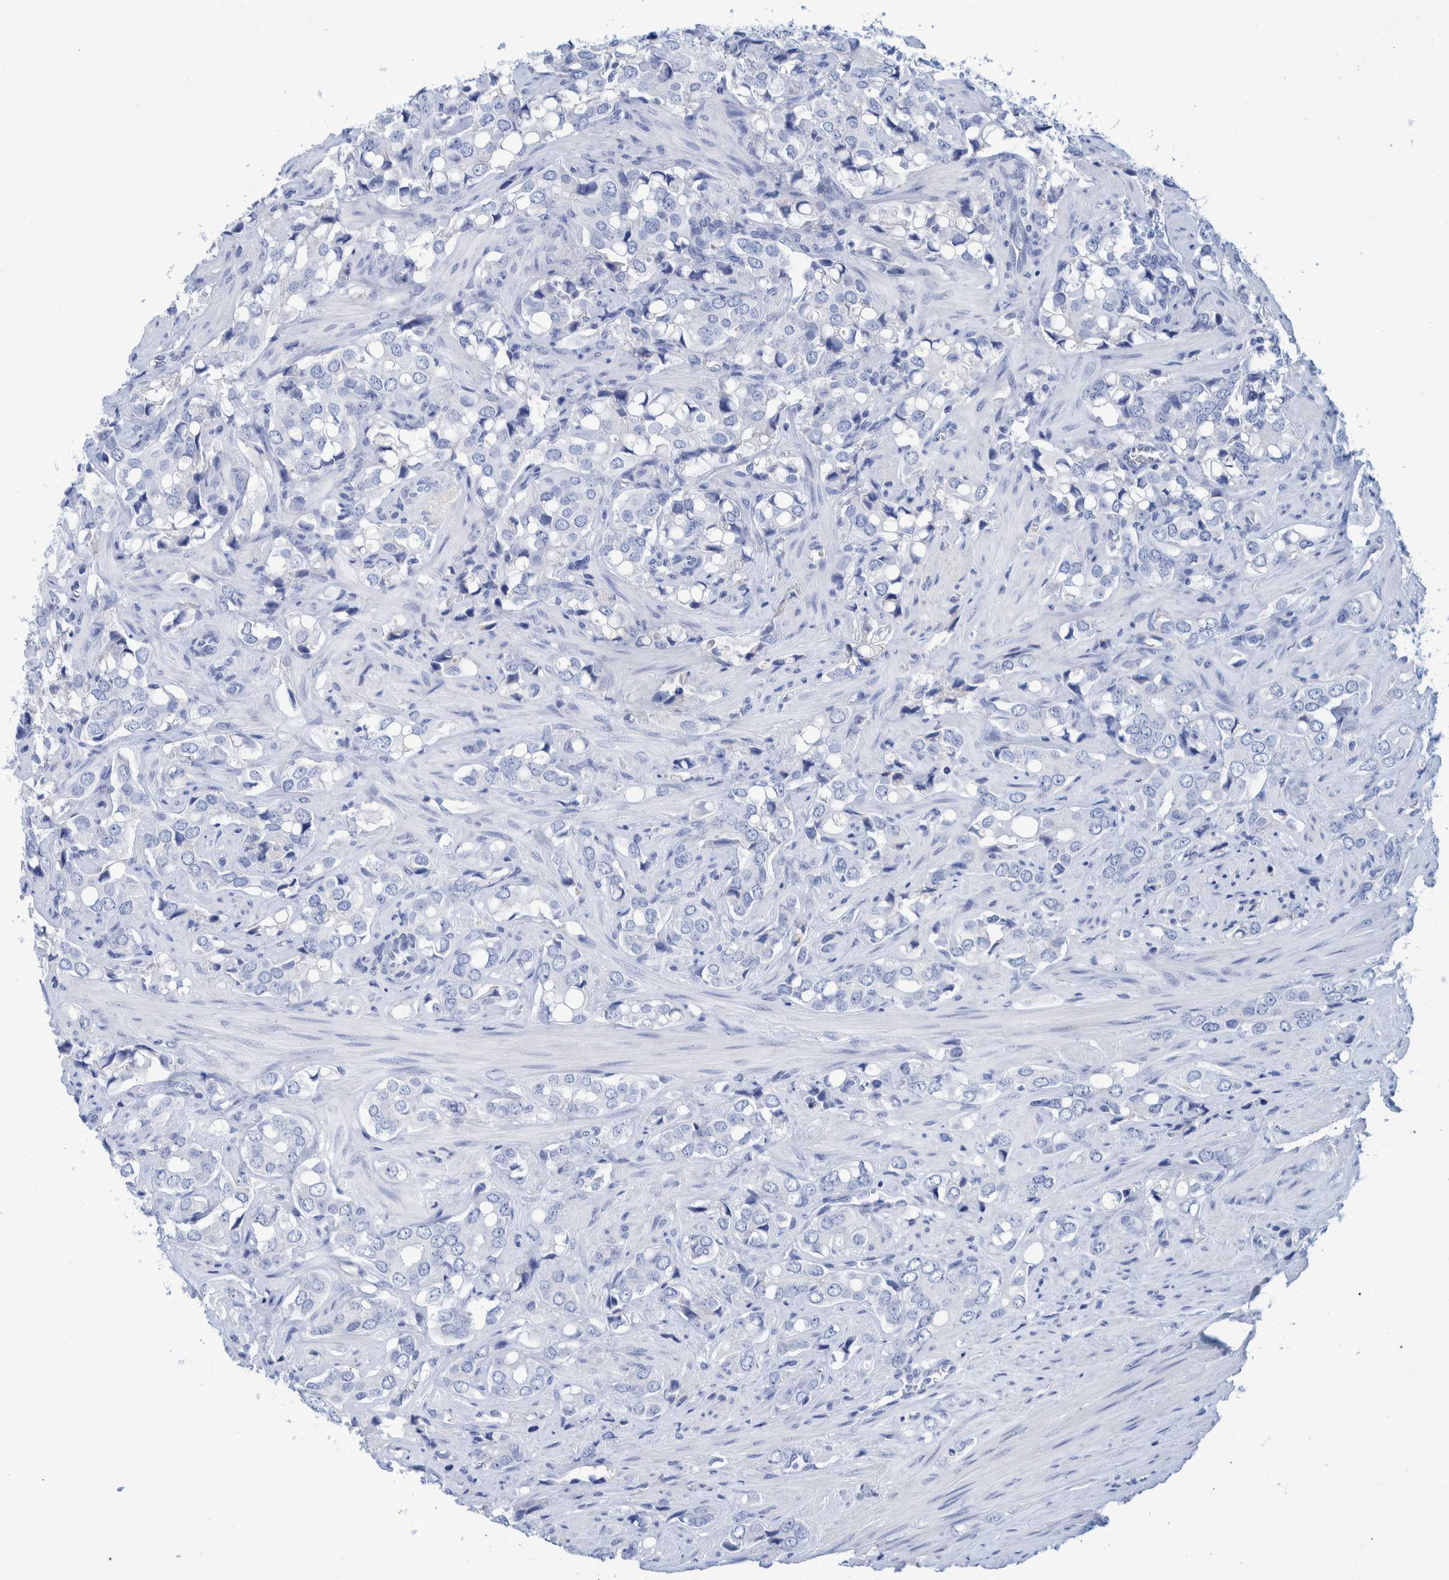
{"staining": {"intensity": "negative", "quantity": "none", "location": "none"}, "tissue": "prostate cancer", "cell_type": "Tumor cells", "image_type": "cancer", "snomed": [{"axis": "morphology", "description": "Adenocarcinoma, High grade"}, {"axis": "topography", "description": "Prostate"}], "caption": "Immunohistochemistry micrograph of neoplastic tissue: prostate adenocarcinoma (high-grade) stained with DAB reveals no significant protein positivity in tumor cells. The staining was performed using DAB to visualize the protein expression in brown, while the nuclei were stained in blue with hematoxylin (Magnification: 20x).", "gene": "PERP", "patient": {"sex": "male", "age": 52}}